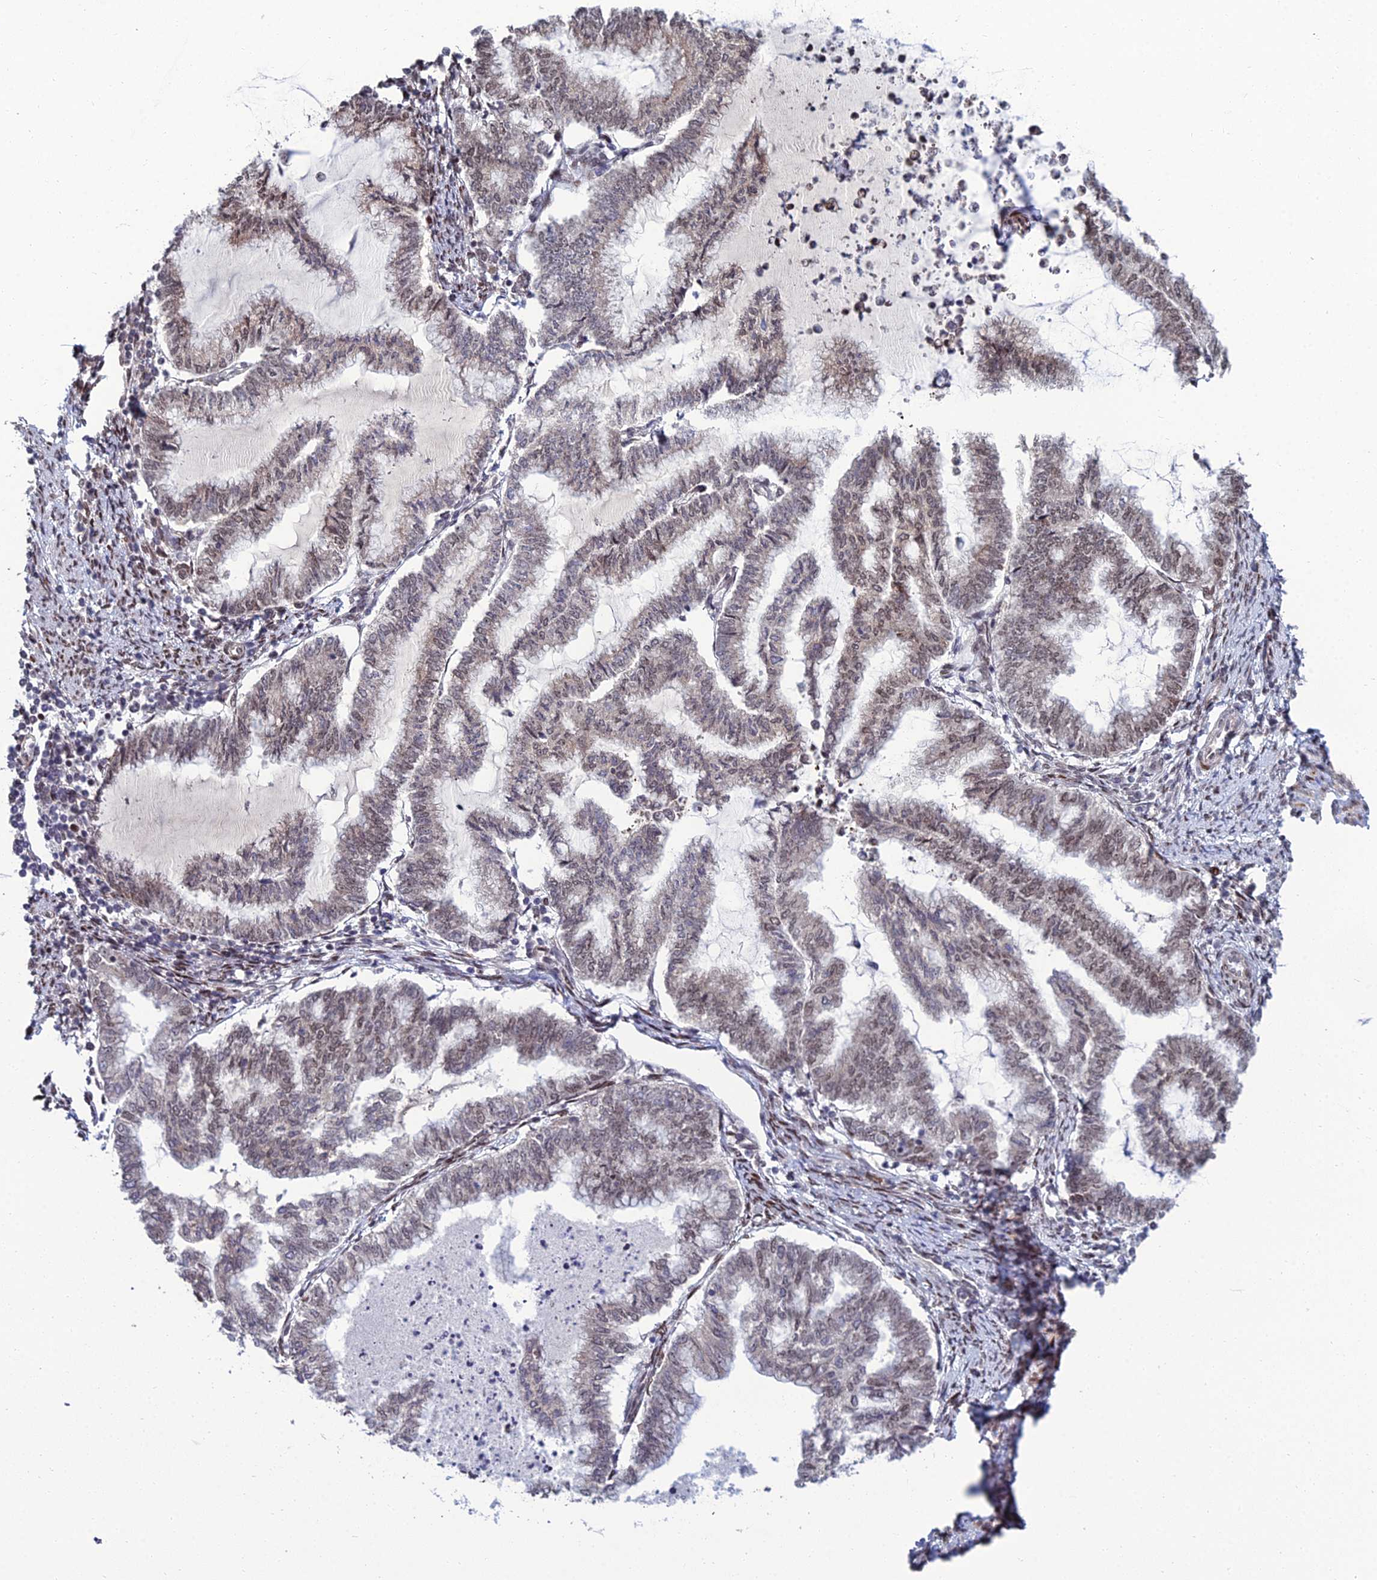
{"staining": {"intensity": "negative", "quantity": "none", "location": "none"}, "tissue": "endometrial cancer", "cell_type": "Tumor cells", "image_type": "cancer", "snomed": [{"axis": "morphology", "description": "Adenocarcinoma, NOS"}, {"axis": "topography", "description": "Endometrium"}], "caption": "A high-resolution histopathology image shows immunohistochemistry staining of endometrial cancer, which demonstrates no significant expression in tumor cells. Brightfield microscopy of immunohistochemistry (IHC) stained with DAB (3,3'-diaminobenzidine) (brown) and hematoxylin (blue), captured at high magnification.", "gene": "ZNF668", "patient": {"sex": "female", "age": 79}}